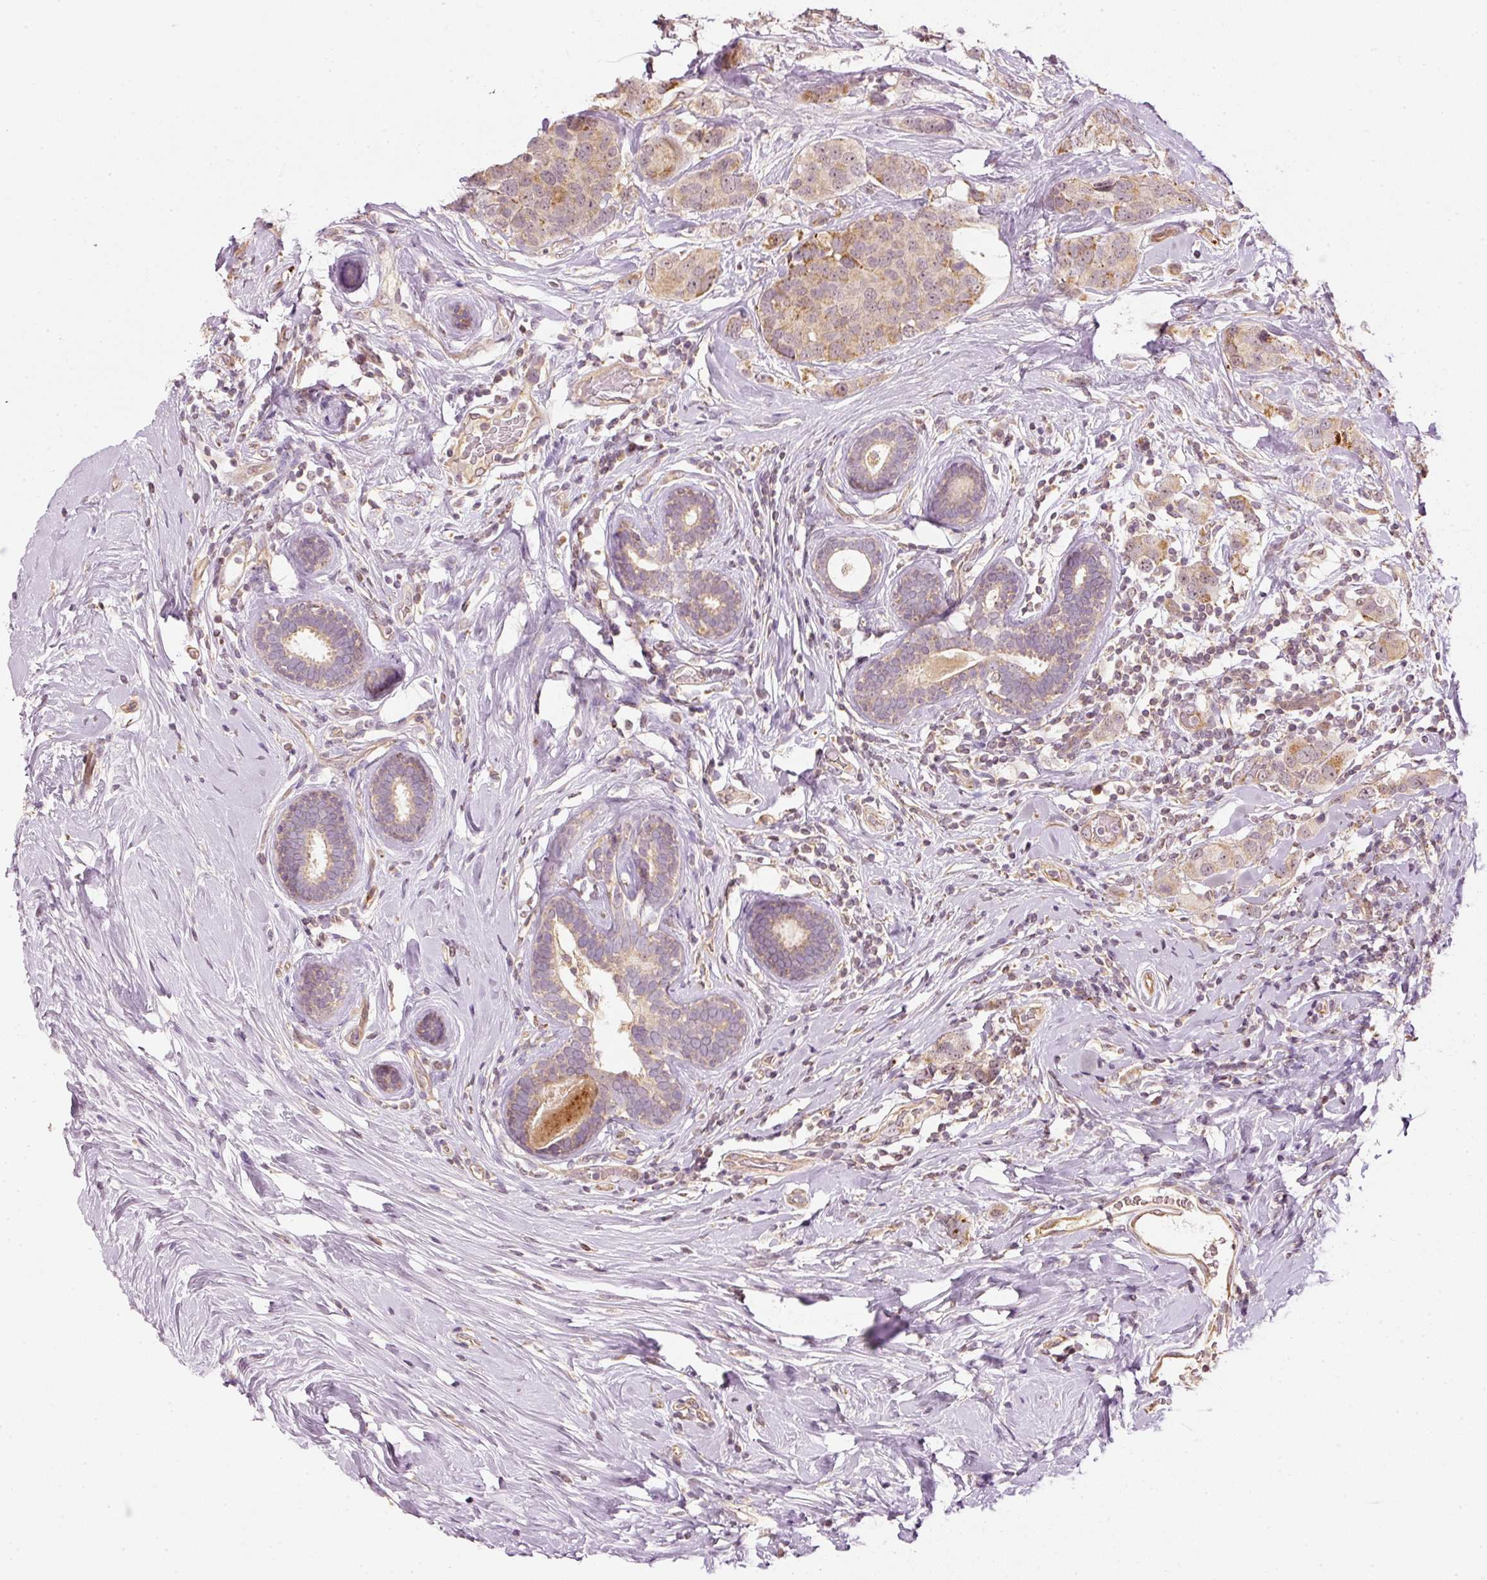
{"staining": {"intensity": "weak", "quantity": "25%-75%", "location": "cytoplasmic/membranous"}, "tissue": "breast cancer", "cell_type": "Tumor cells", "image_type": "cancer", "snomed": [{"axis": "morphology", "description": "Lobular carcinoma"}, {"axis": "topography", "description": "Breast"}], "caption": "Breast cancer (lobular carcinoma) stained for a protein (brown) exhibits weak cytoplasmic/membranous positive positivity in approximately 25%-75% of tumor cells.", "gene": "CDC20B", "patient": {"sex": "female", "age": 59}}